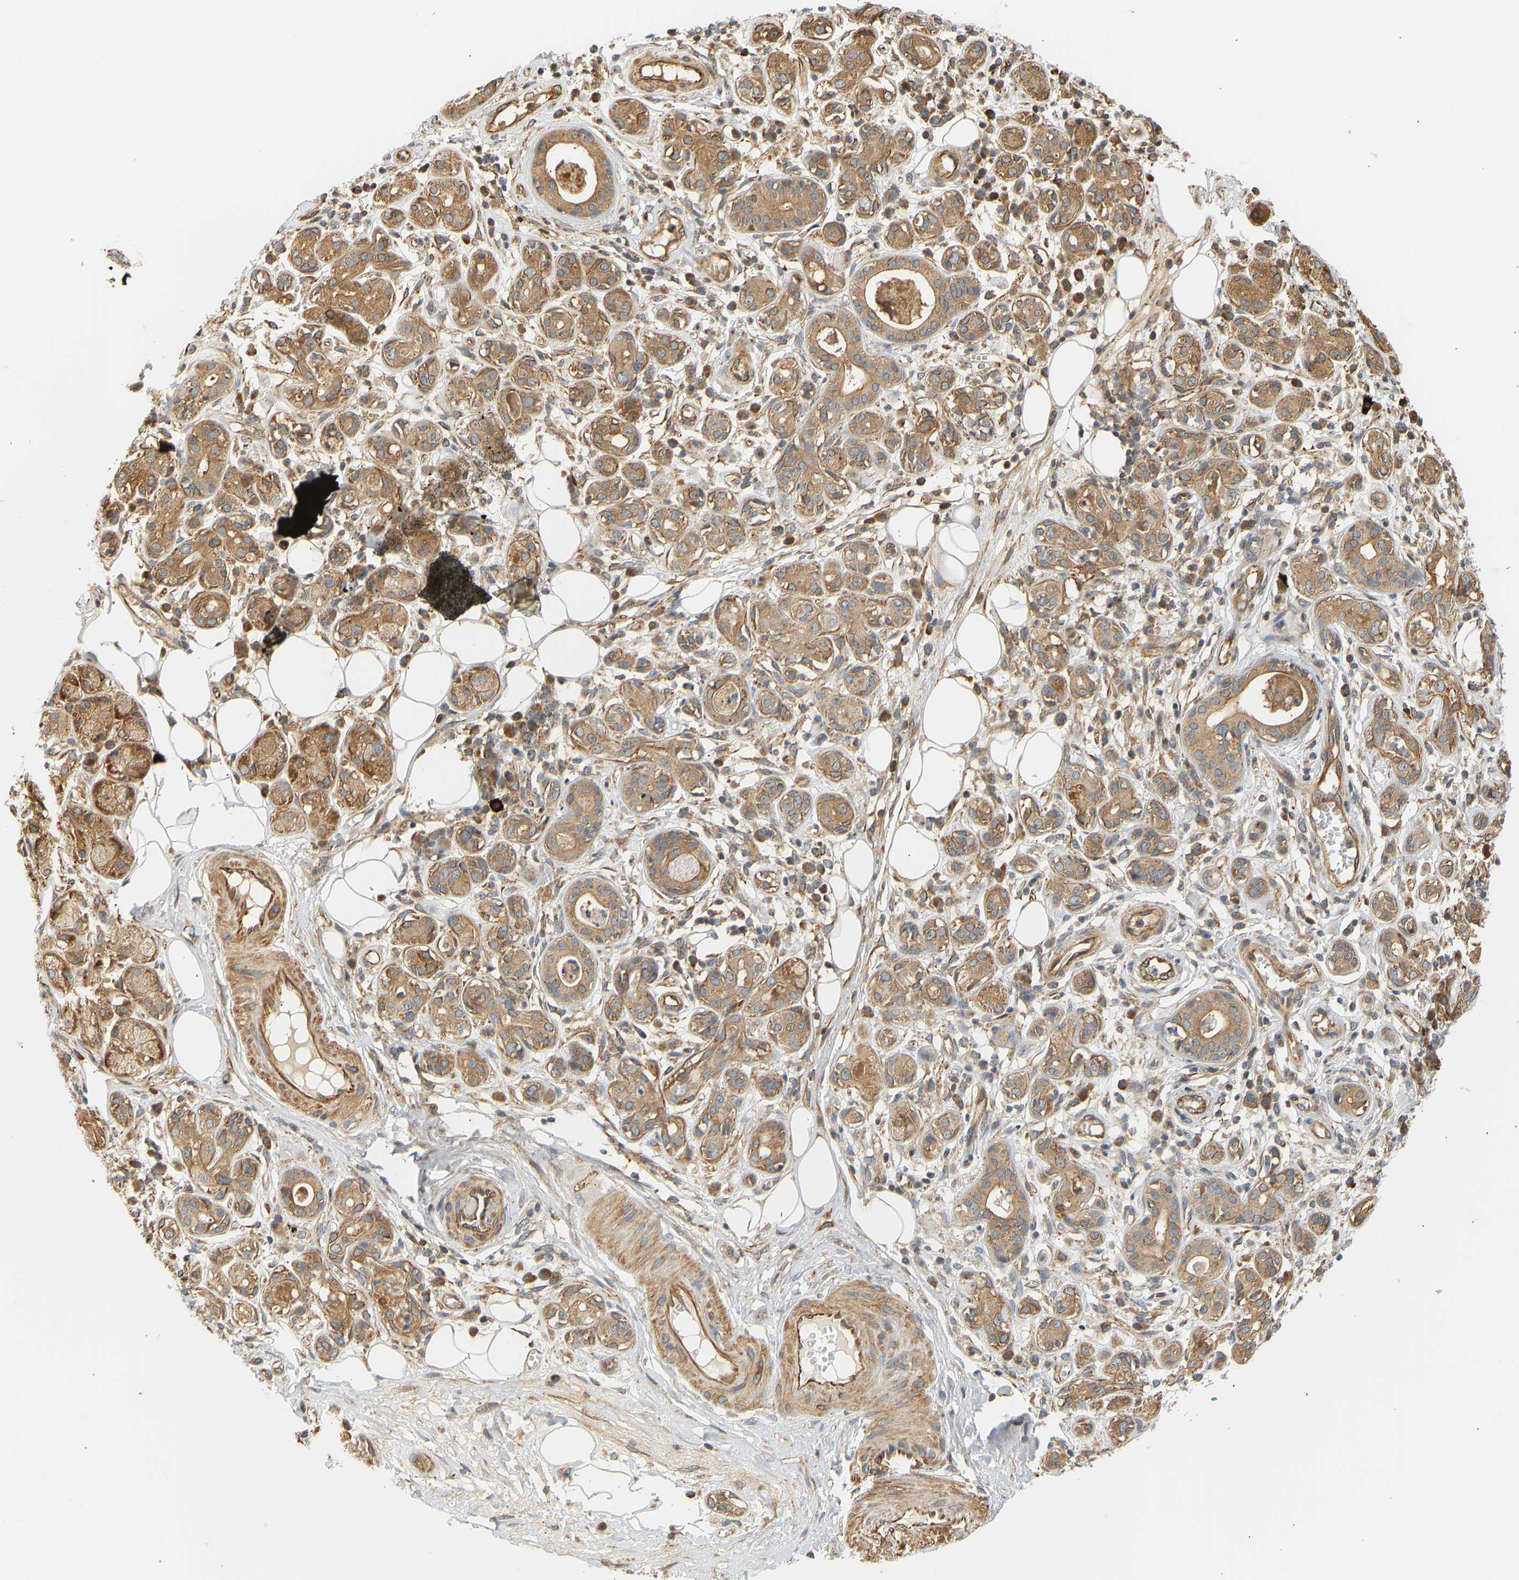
{"staining": {"intensity": "negative", "quantity": "none", "location": "none"}, "tissue": "adipose tissue", "cell_type": "Adipocytes", "image_type": "normal", "snomed": [{"axis": "morphology", "description": "Normal tissue, NOS"}, {"axis": "morphology", "description": "Inflammation, NOS"}, {"axis": "topography", "description": "Salivary gland"}, {"axis": "topography", "description": "Peripheral nerve tissue"}], "caption": "Immunohistochemistry (IHC) image of unremarkable adipose tissue: human adipose tissue stained with DAB (3,3'-diaminobenzidine) shows no significant protein expression in adipocytes.", "gene": "CEP57", "patient": {"sex": "female", "age": 75}}